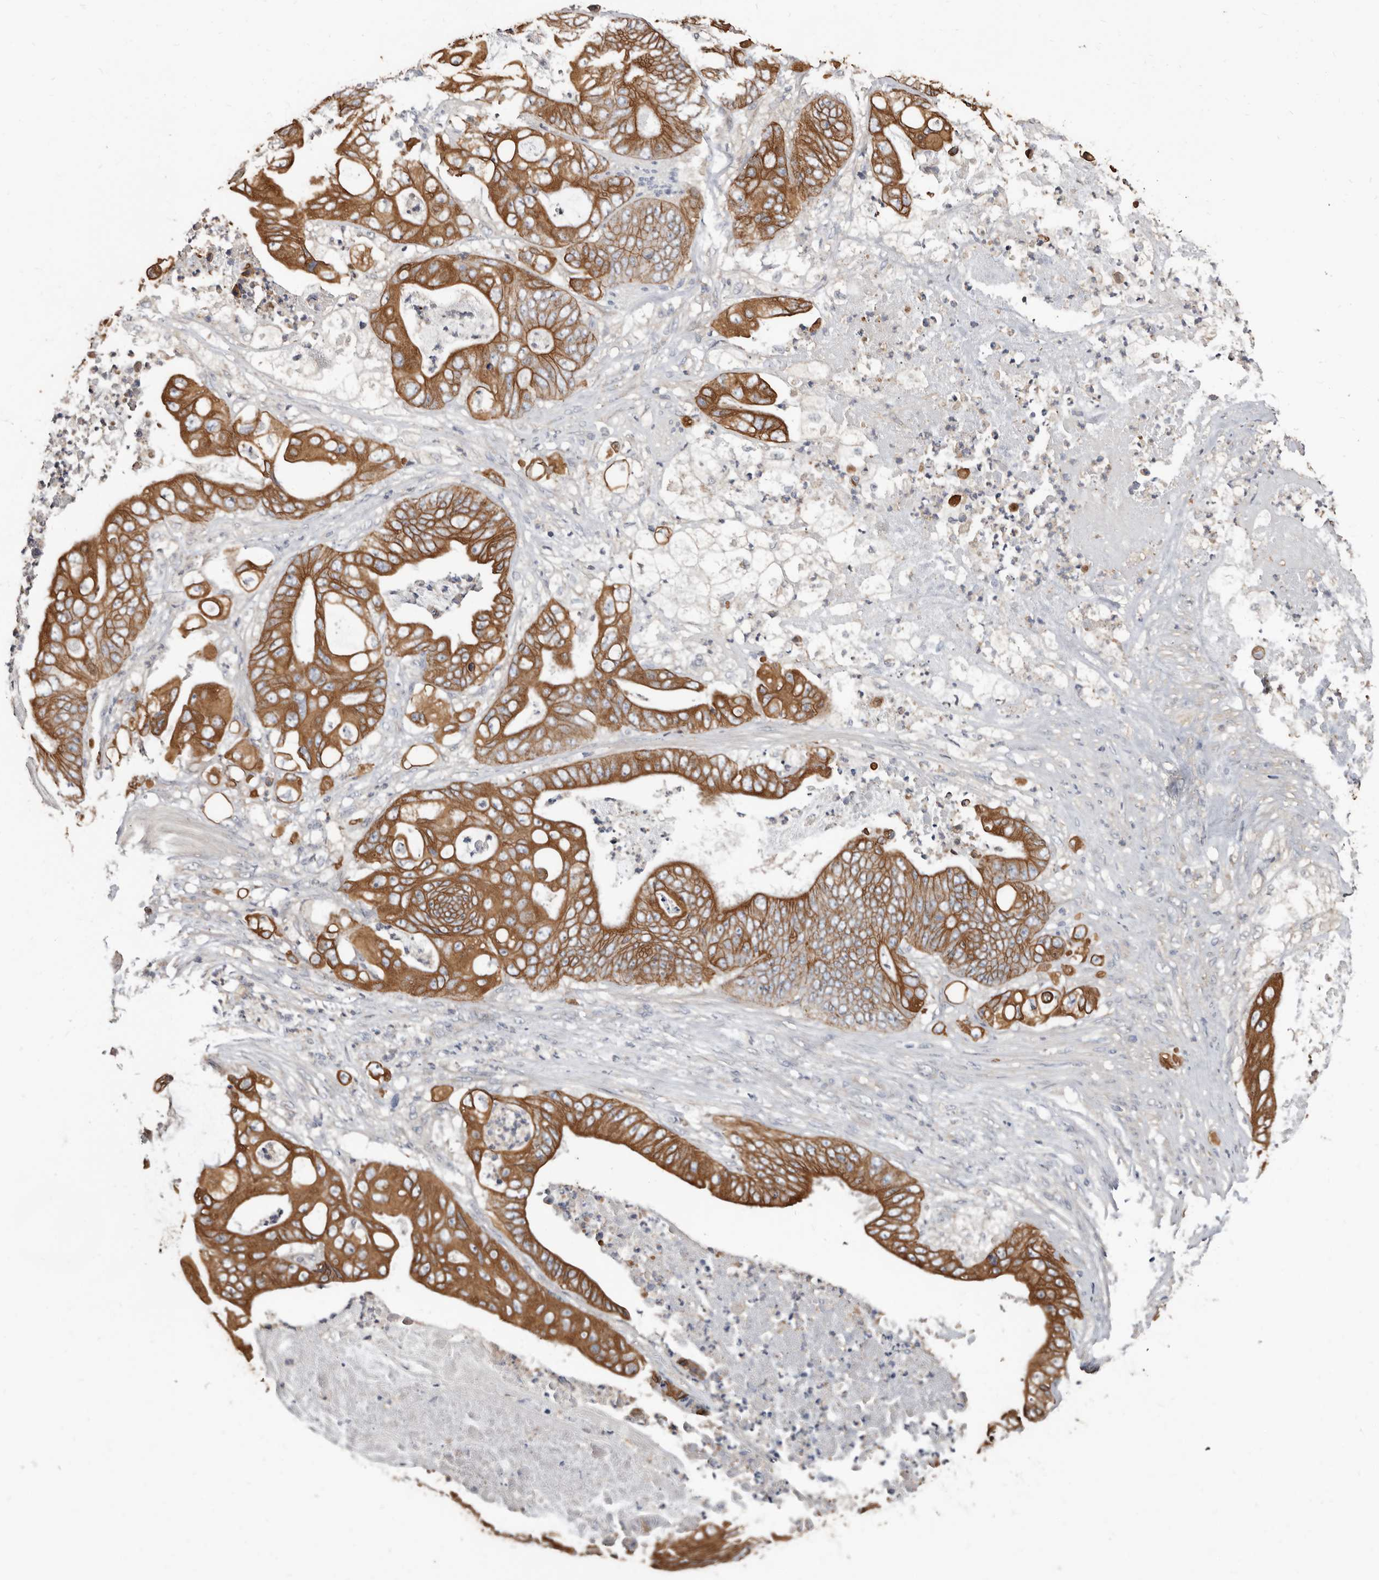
{"staining": {"intensity": "moderate", "quantity": ">75%", "location": "cytoplasmic/membranous"}, "tissue": "stomach cancer", "cell_type": "Tumor cells", "image_type": "cancer", "snomed": [{"axis": "morphology", "description": "Adenocarcinoma, NOS"}, {"axis": "topography", "description": "Stomach"}], "caption": "DAB (3,3'-diaminobenzidine) immunohistochemical staining of human stomach cancer (adenocarcinoma) shows moderate cytoplasmic/membranous protein expression in approximately >75% of tumor cells.", "gene": "MRPL18", "patient": {"sex": "female", "age": 73}}